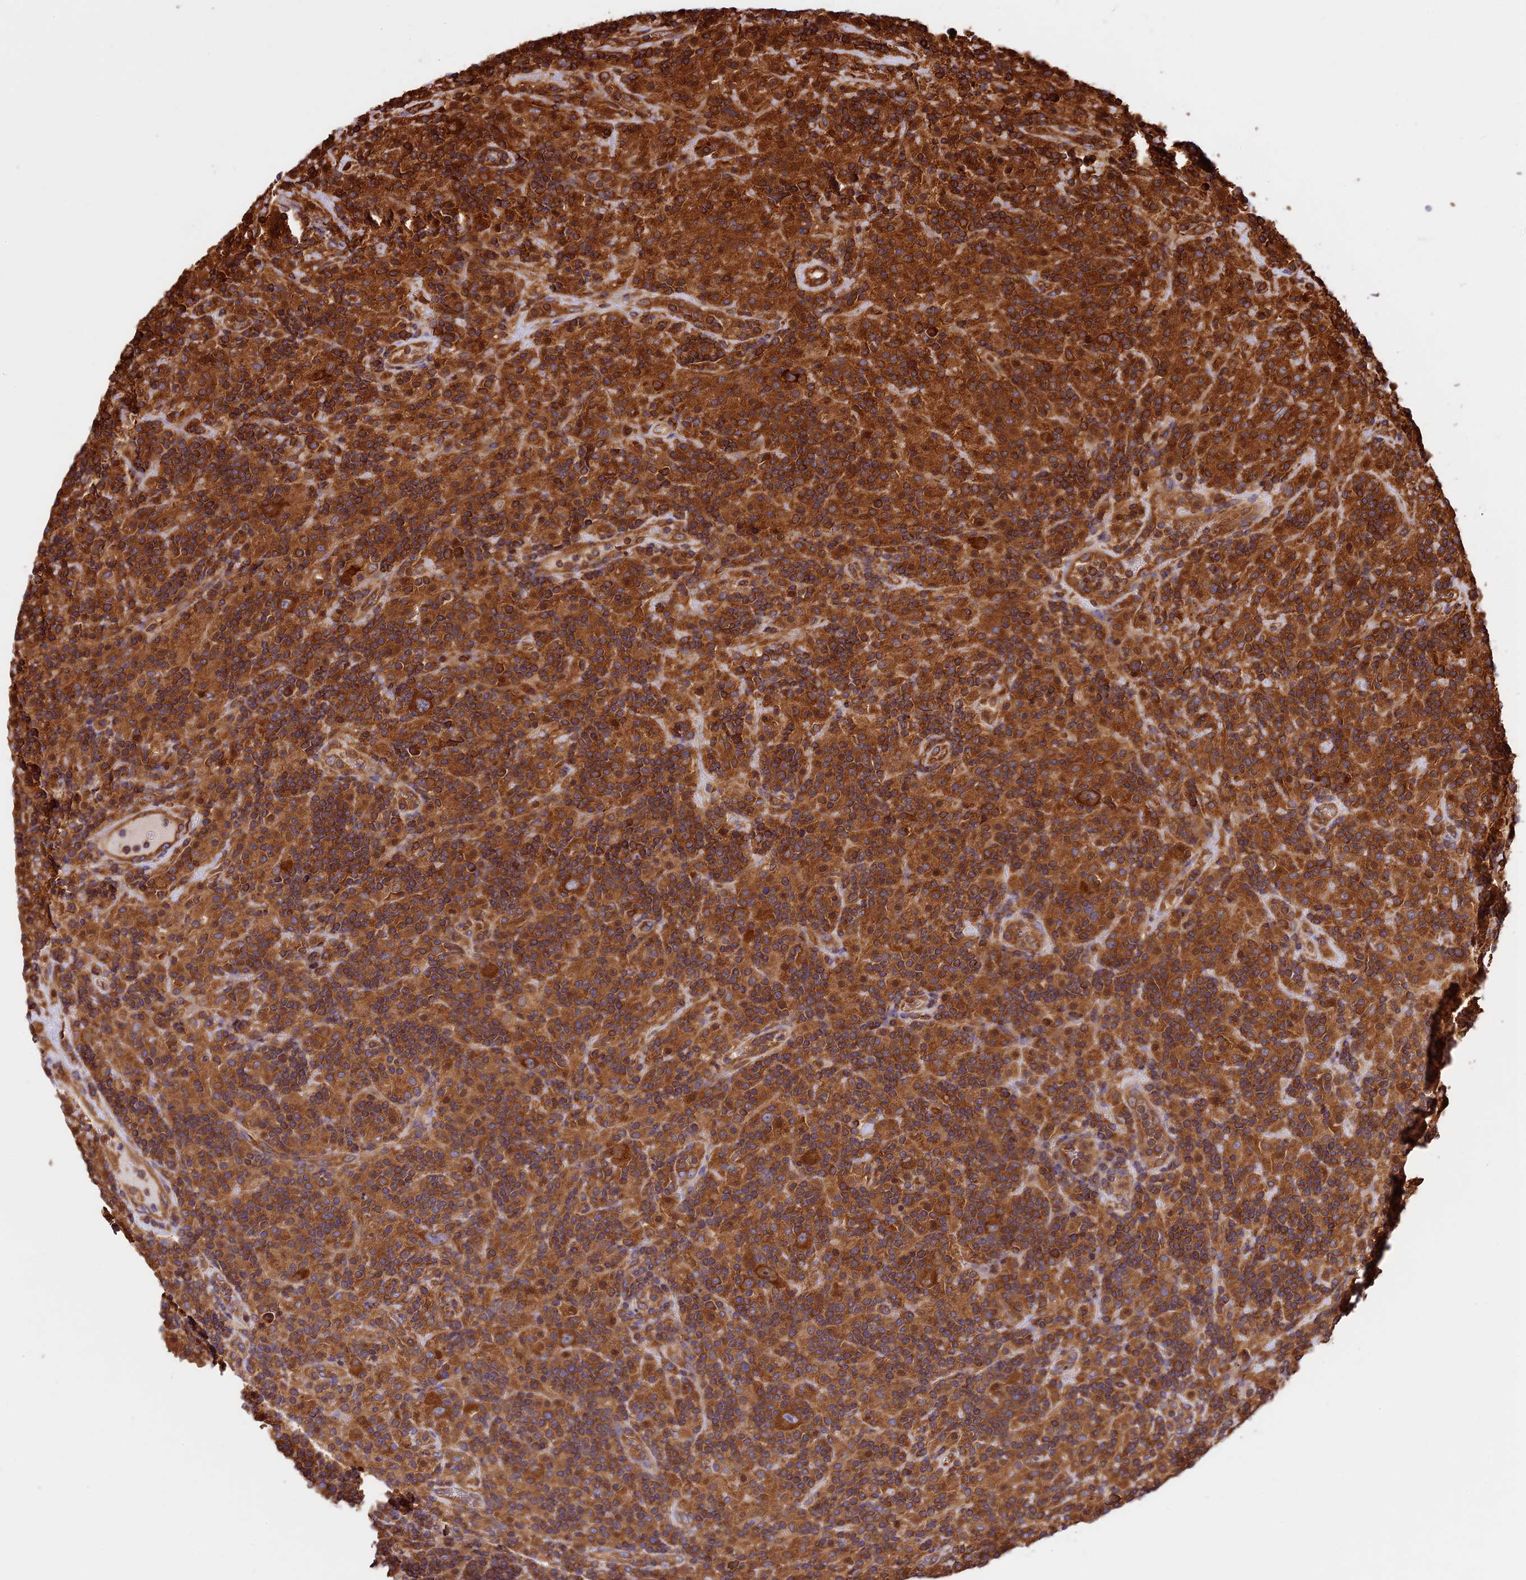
{"staining": {"intensity": "strong", "quantity": ">75%", "location": "cytoplasmic/membranous"}, "tissue": "lymphoma", "cell_type": "Tumor cells", "image_type": "cancer", "snomed": [{"axis": "morphology", "description": "Hodgkin's disease, NOS"}, {"axis": "topography", "description": "Lymph node"}], "caption": "Protein expression by IHC demonstrates strong cytoplasmic/membranous expression in approximately >75% of tumor cells in lymphoma. (Stains: DAB in brown, nuclei in blue, Microscopy: brightfield microscopy at high magnification).", "gene": "KARS1", "patient": {"sex": "male", "age": 70}}